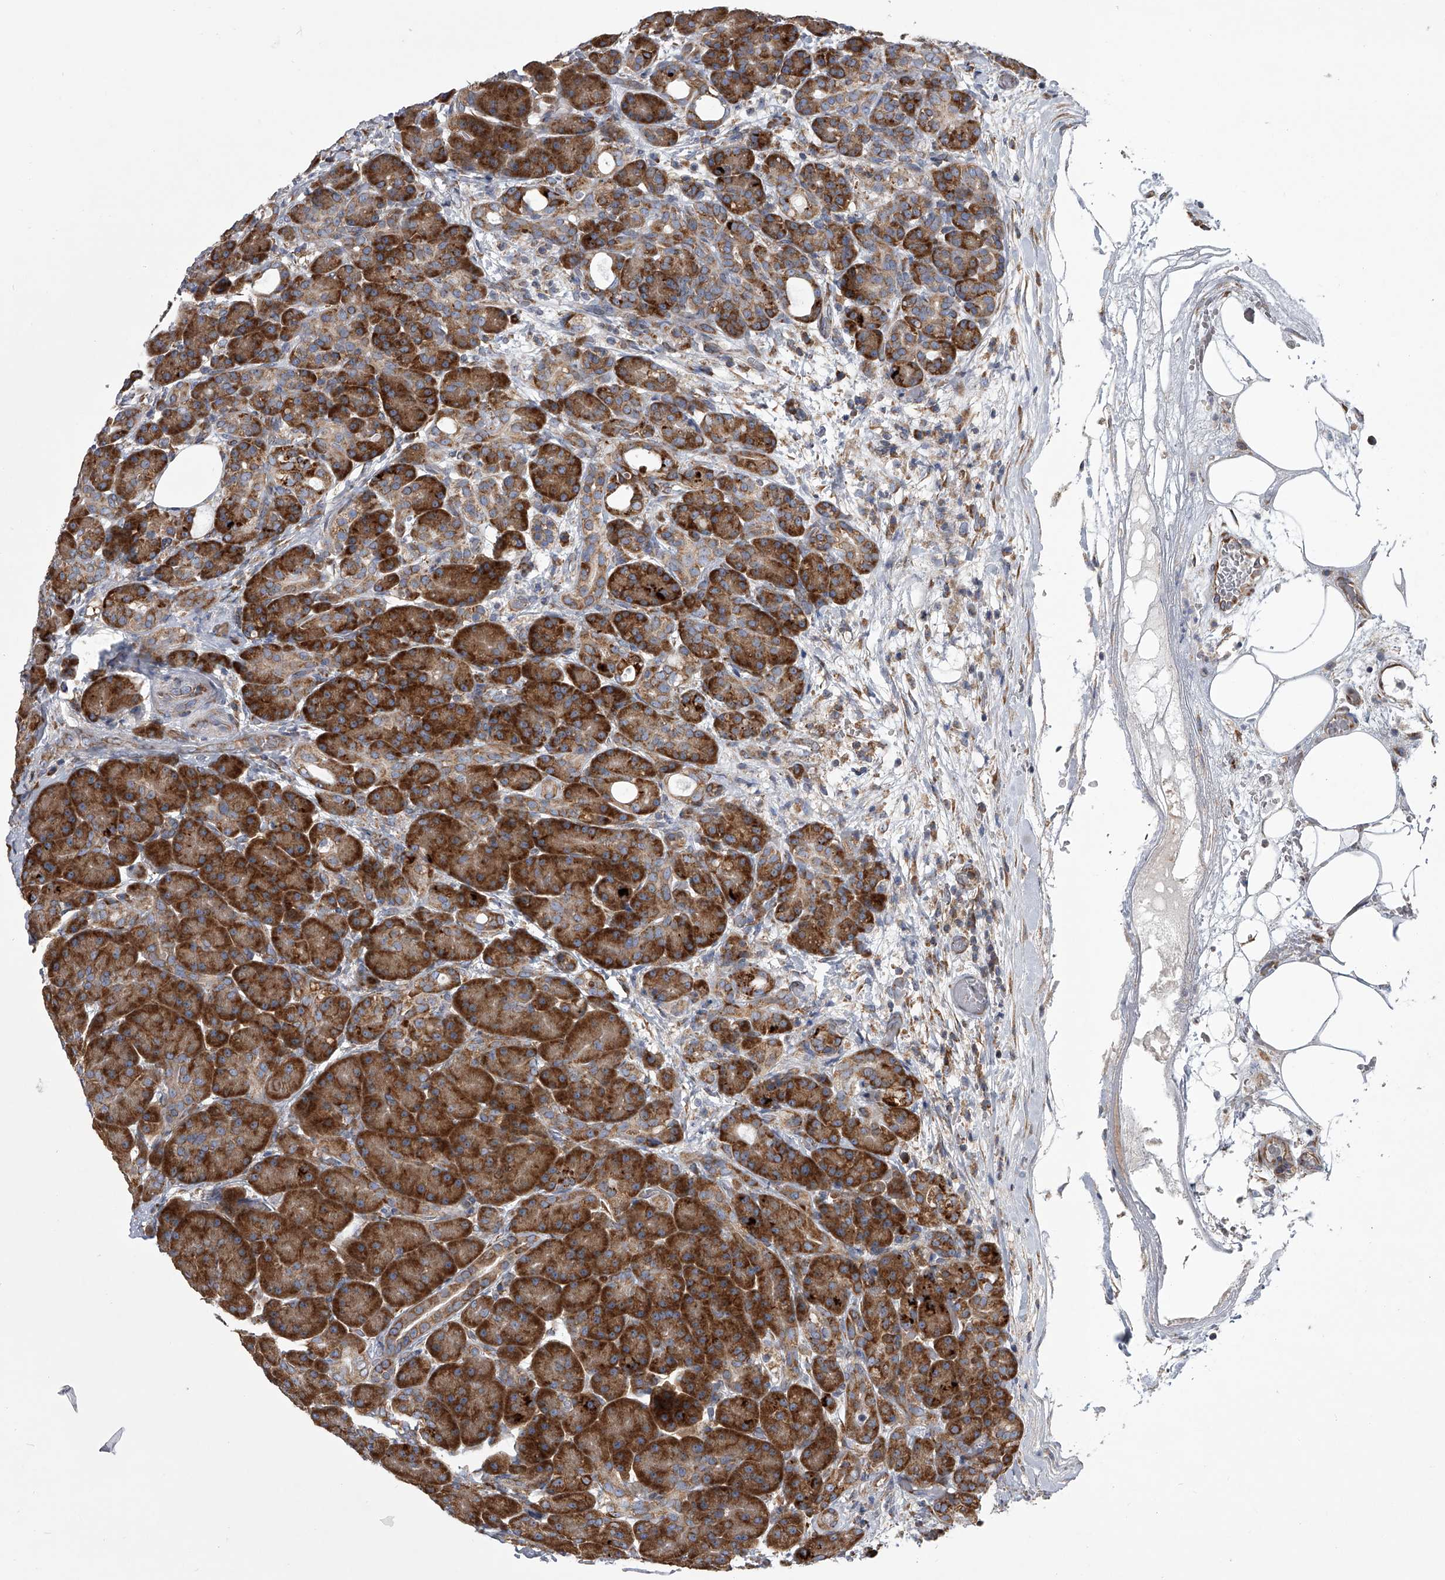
{"staining": {"intensity": "strong", "quantity": ">75%", "location": "cytoplasmic/membranous"}, "tissue": "pancreas", "cell_type": "Exocrine glandular cells", "image_type": "normal", "snomed": [{"axis": "morphology", "description": "Normal tissue, NOS"}, {"axis": "topography", "description": "Pancreas"}], "caption": "Pancreas stained with a brown dye reveals strong cytoplasmic/membranous positive expression in about >75% of exocrine glandular cells.", "gene": "ZC3H15", "patient": {"sex": "male", "age": 63}}